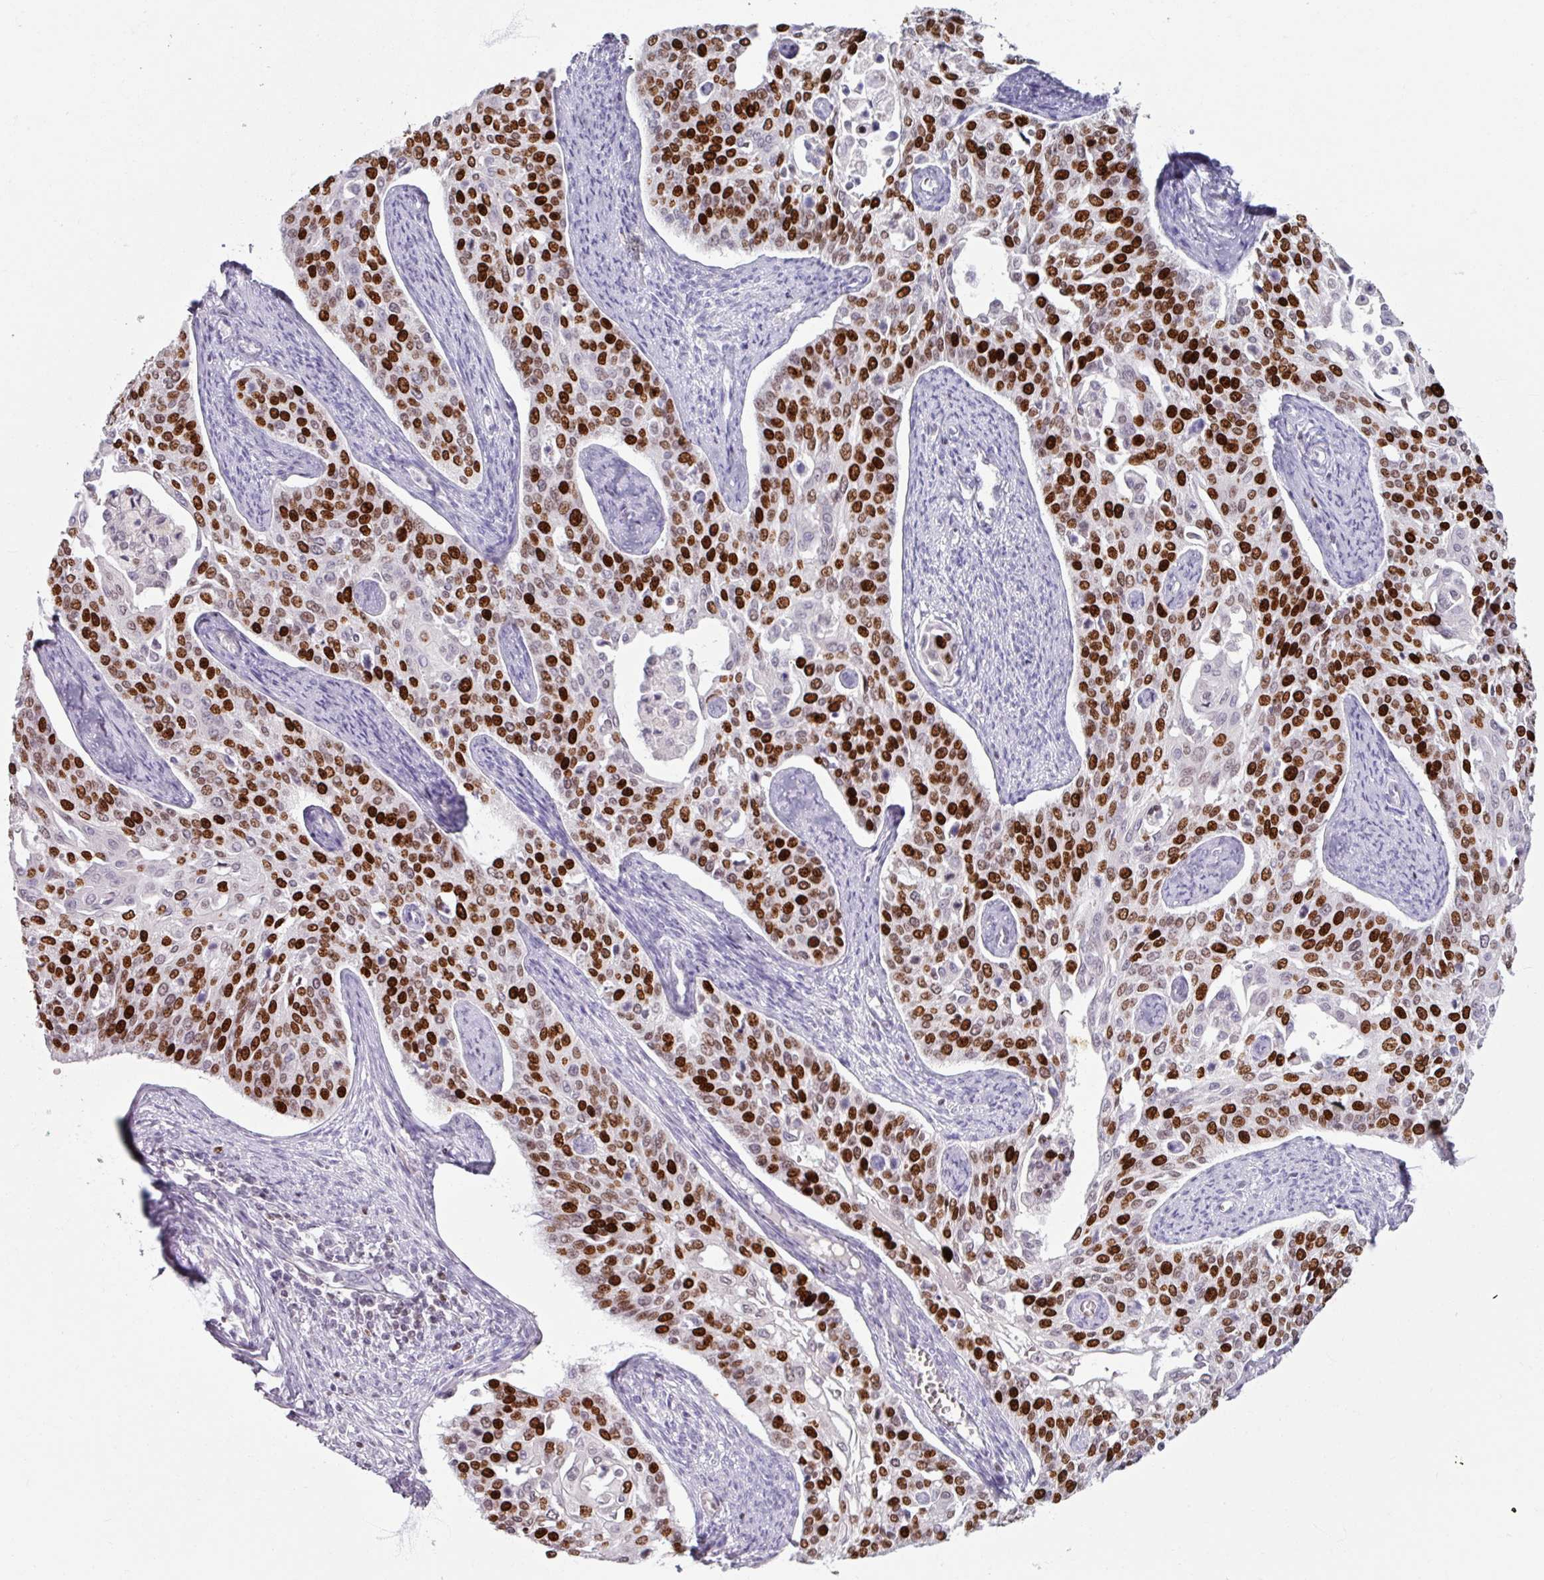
{"staining": {"intensity": "strong", "quantity": ">75%", "location": "nuclear"}, "tissue": "cervical cancer", "cell_type": "Tumor cells", "image_type": "cancer", "snomed": [{"axis": "morphology", "description": "Squamous cell carcinoma, NOS"}, {"axis": "topography", "description": "Cervix"}], "caption": "The micrograph shows immunohistochemical staining of cervical cancer (squamous cell carcinoma). There is strong nuclear expression is seen in about >75% of tumor cells.", "gene": "ATAD2", "patient": {"sex": "female", "age": 44}}